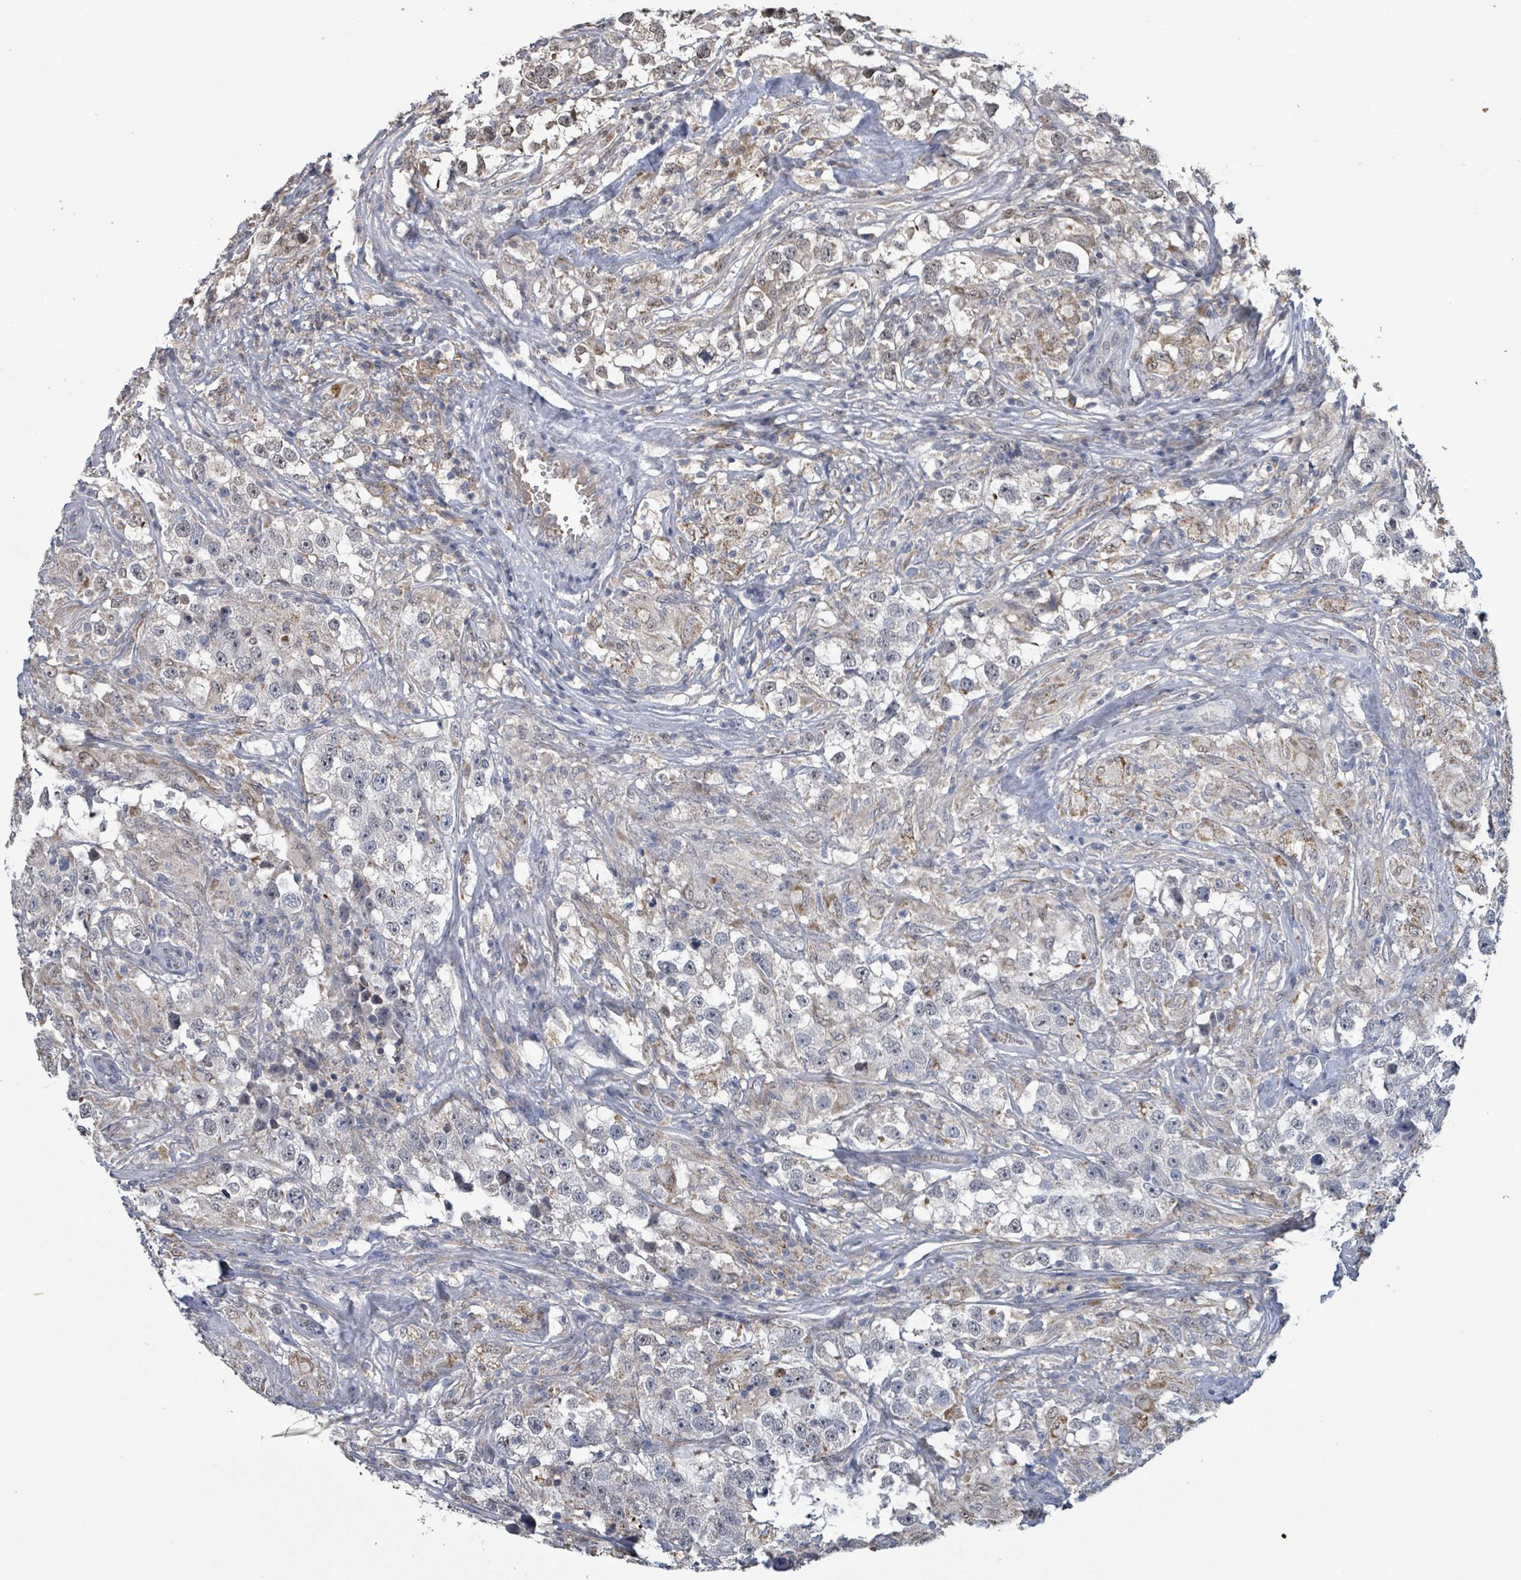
{"staining": {"intensity": "weak", "quantity": "<25%", "location": "cytoplasmic/membranous,nuclear"}, "tissue": "testis cancer", "cell_type": "Tumor cells", "image_type": "cancer", "snomed": [{"axis": "morphology", "description": "Seminoma, NOS"}, {"axis": "topography", "description": "Testis"}], "caption": "Immunohistochemistry micrograph of human testis cancer stained for a protein (brown), which exhibits no staining in tumor cells. The staining is performed using DAB brown chromogen with nuclei counter-stained in using hematoxylin.", "gene": "SEBOX", "patient": {"sex": "male", "age": 46}}